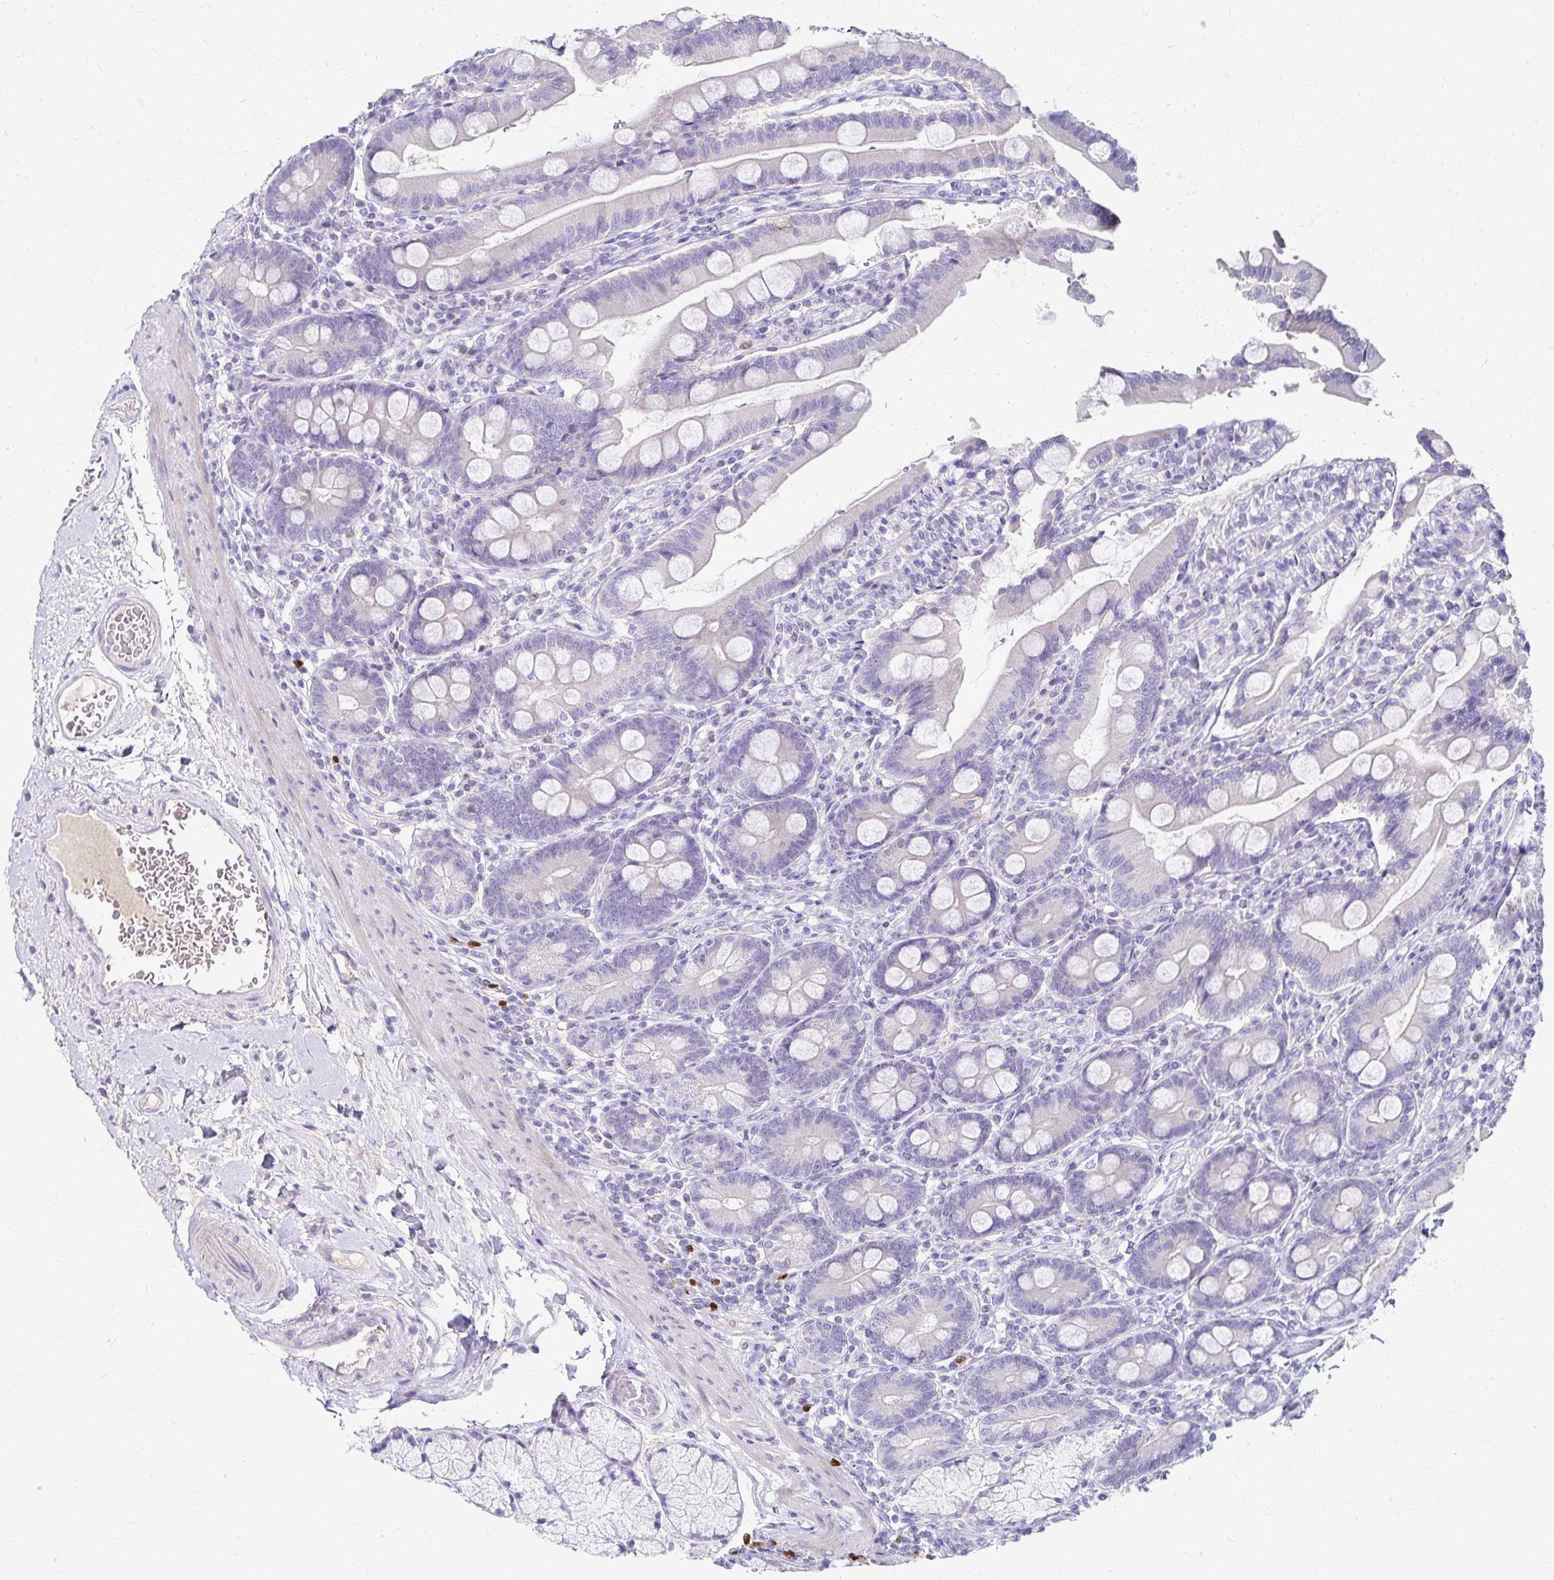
{"staining": {"intensity": "negative", "quantity": "none", "location": "none"}, "tissue": "duodenum", "cell_type": "Glandular cells", "image_type": "normal", "snomed": [{"axis": "morphology", "description": "Normal tissue, NOS"}, {"axis": "topography", "description": "Duodenum"}], "caption": "Glandular cells show no significant protein staining in unremarkable duodenum. (Stains: DAB (3,3'-diaminobenzidine) immunohistochemistry with hematoxylin counter stain, Microscopy: brightfield microscopy at high magnification).", "gene": "PAX5", "patient": {"sex": "female", "age": 67}}